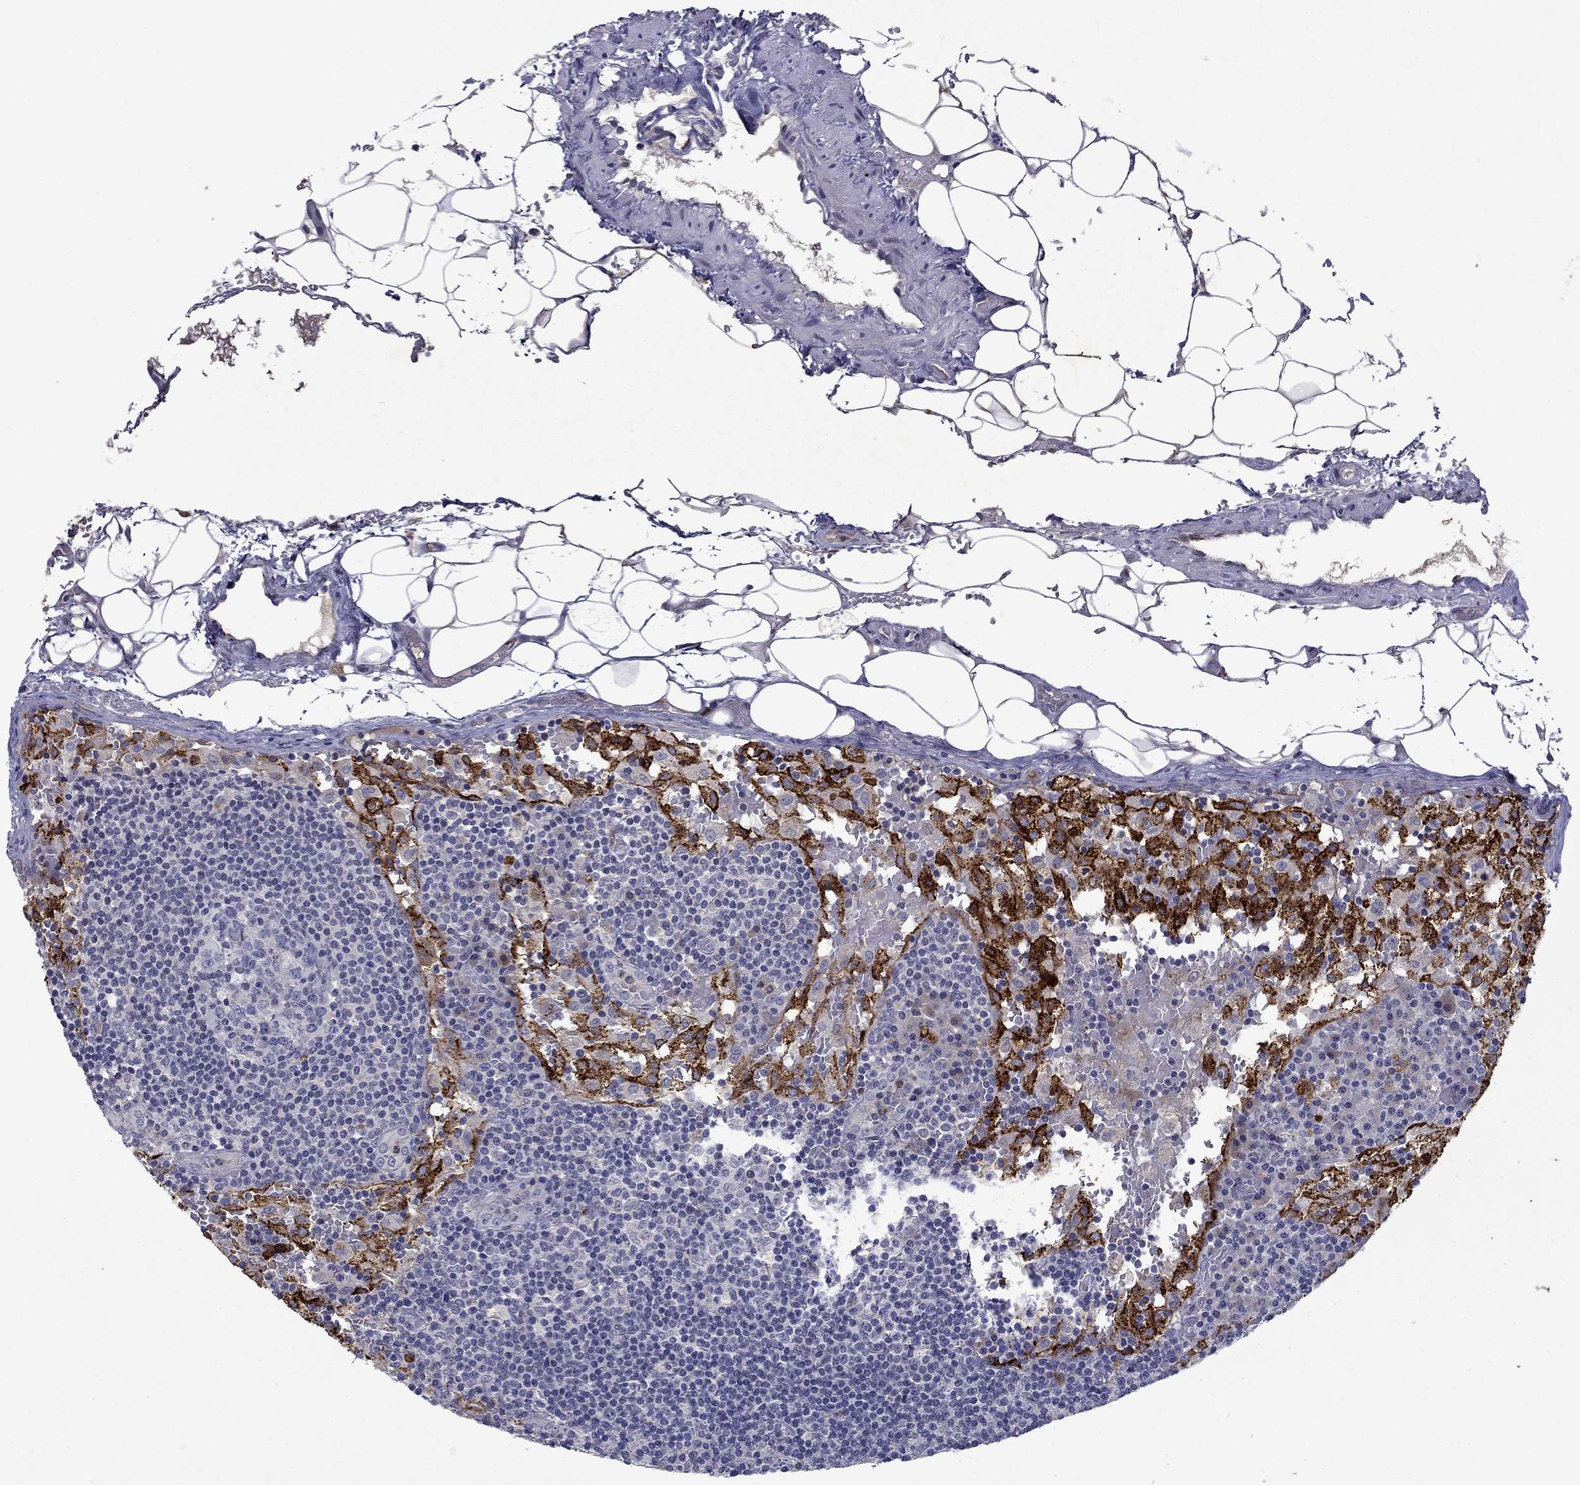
{"staining": {"intensity": "negative", "quantity": "none", "location": "none"}, "tissue": "lymph node", "cell_type": "Germinal center cells", "image_type": "normal", "snomed": [{"axis": "morphology", "description": "Normal tissue, NOS"}, {"axis": "topography", "description": "Lymph node"}], "caption": "Immunohistochemical staining of normal lymph node displays no significant positivity in germinal center cells.", "gene": "STAB2", "patient": {"sex": "male", "age": 62}}